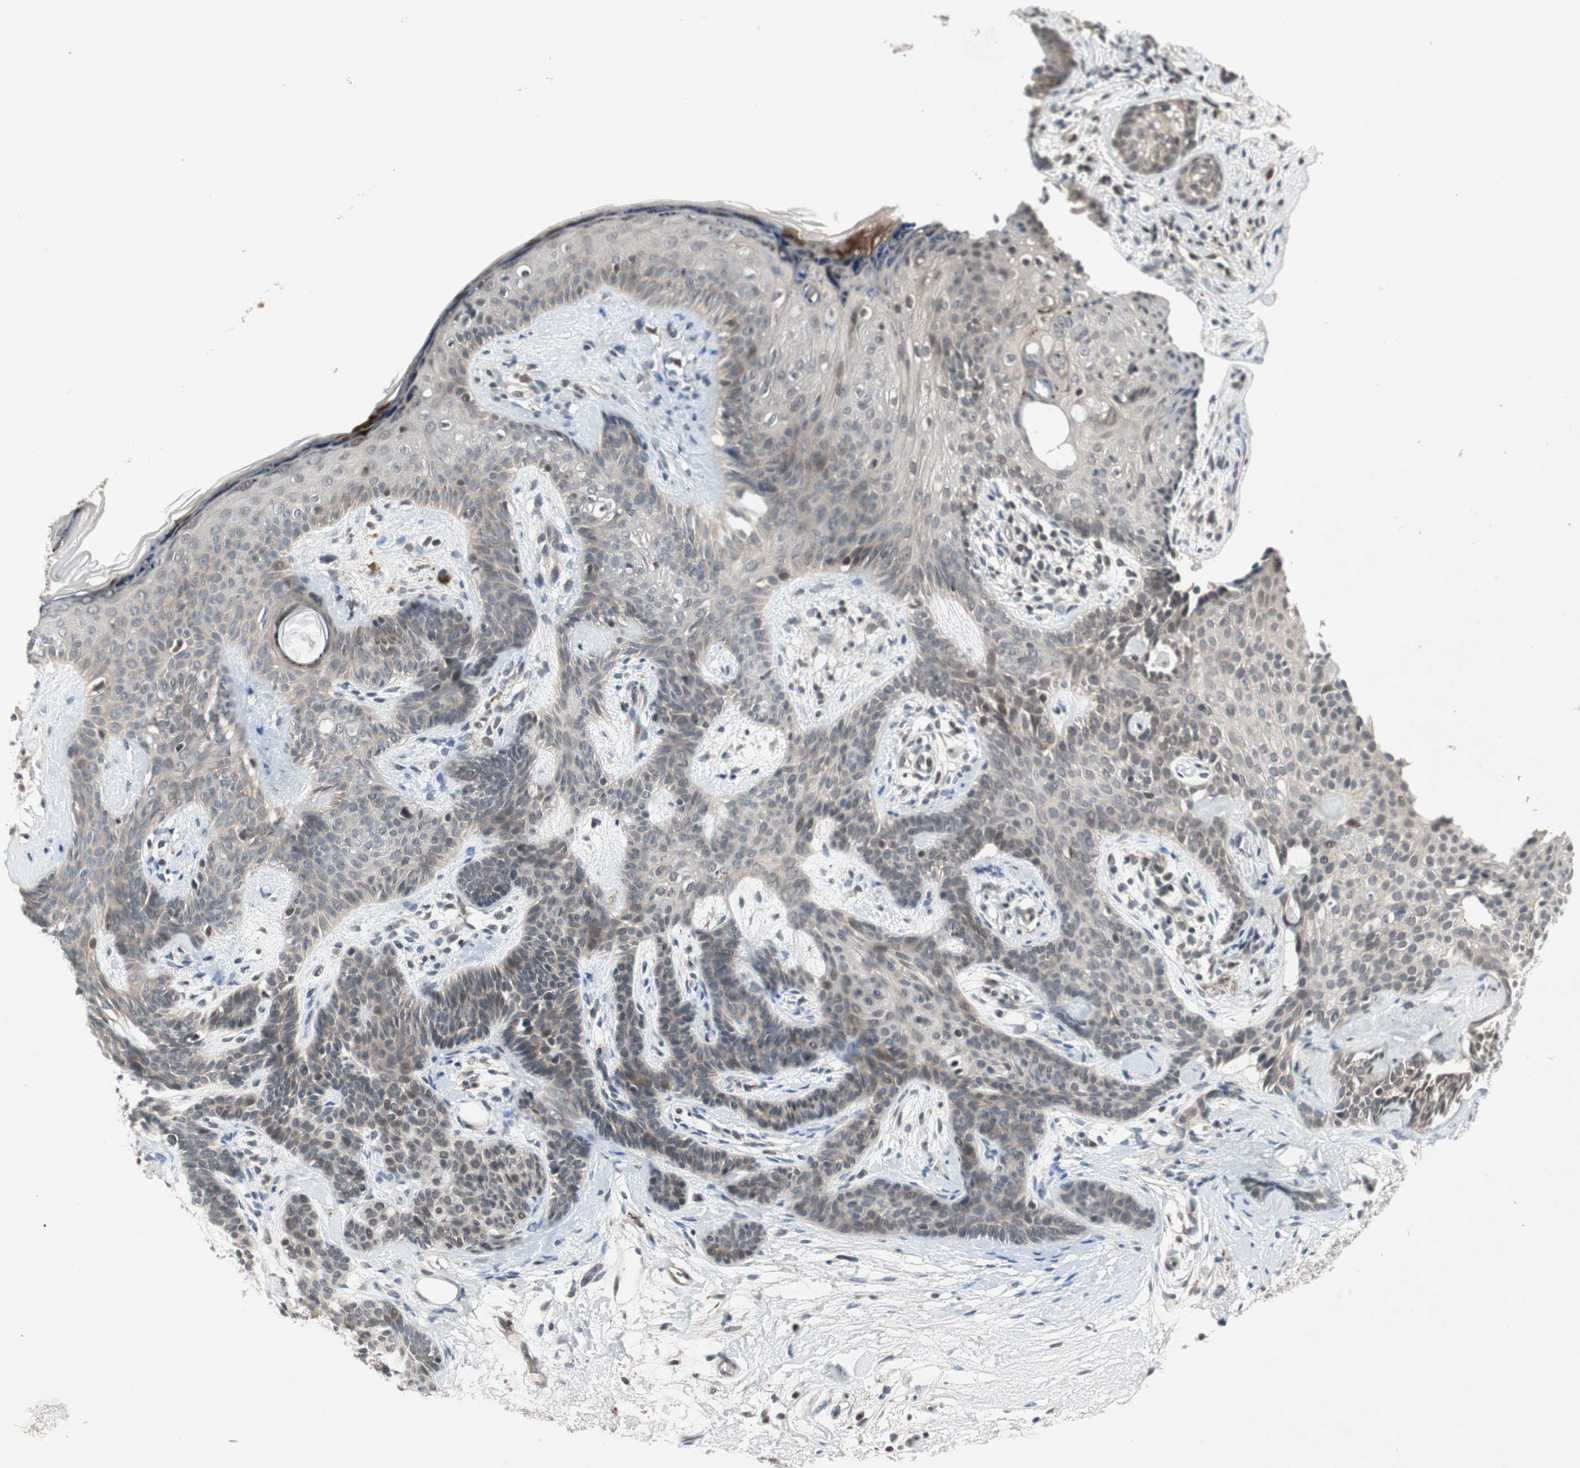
{"staining": {"intensity": "weak", "quantity": "25%-75%", "location": "cytoplasmic/membranous"}, "tissue": "skin cancer", "cell_type": "Tumor cells", "image_type": "cancer", "snomed": [{"axis": "morphology", "description": "Developmental malformation"}, {"axis": "morphology", "description": "Basal cell carcinoma"}, {"axis": "topography", "description": "Skin"}], "caption": "Weak cytoplasmic/membranous protein expression is identified in approximately 25%-75% of tumor cells in skin cancer (basal cell carcinoma). Nuclei are stained in blue.", "gene": "PGBD1", "patient": {"sex": "female", "age": 62}}